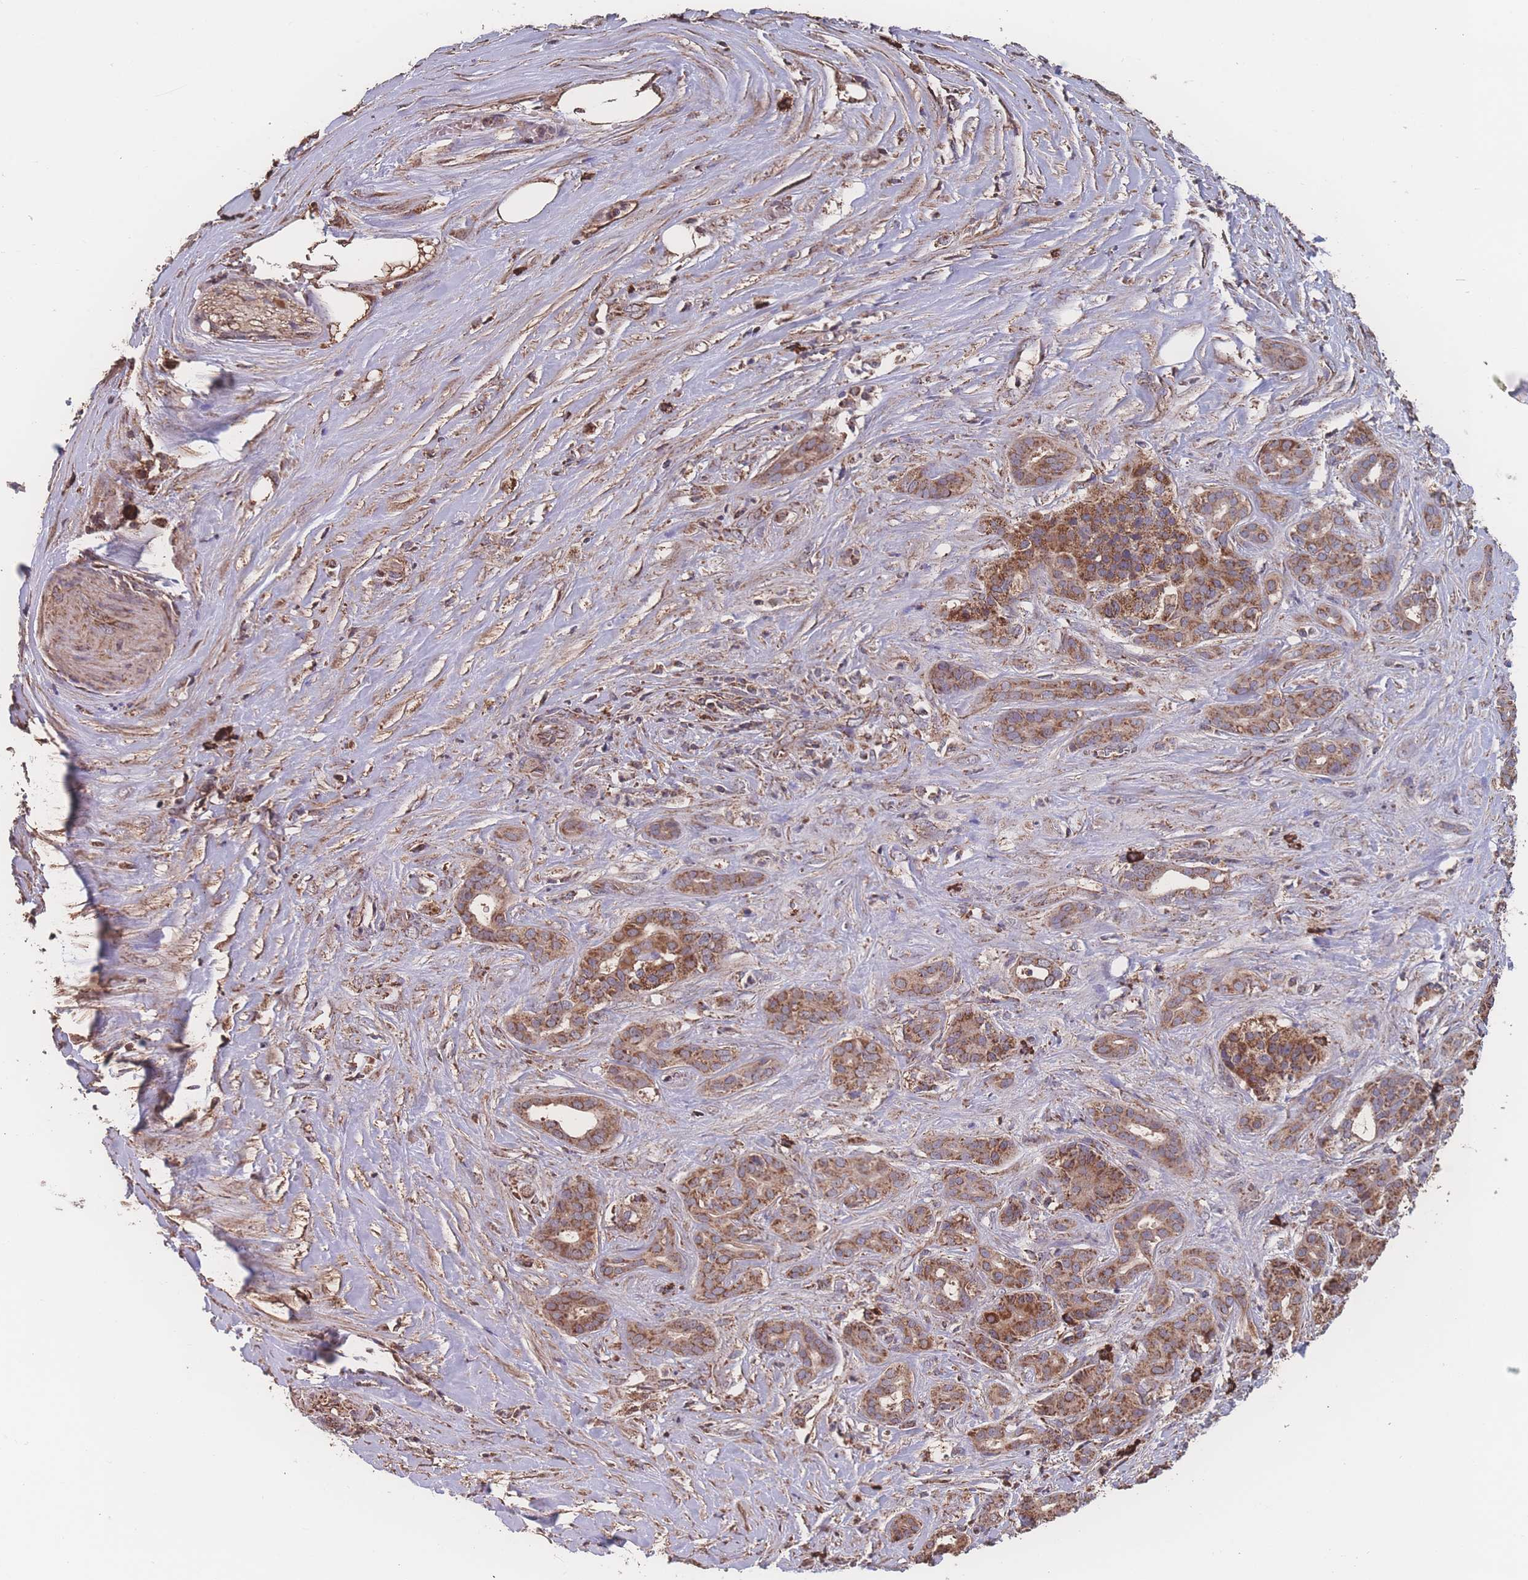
{"staining": {"intensity": "moderate", "quantity": ">75%", "location": "cytoplasmic/membranous"}, "tissue": "pancreatic cancer", "cell_type": "Tumor cells", "image_type": "cancer", "snomed": [{"axis": "morphology", "description": "Adenocarcinoma, NOS"}, {"axis": "topography", "description": "Pancreas"}], "caption": "DAB immunohistochemical staining of human pancreatic cancer displays moderate cytoplasmic/membranous protein positivity in approximately >75% of tumor cells. Nuclei are stained in blue.", "gene": "SGSM3", "patient": {"sex": "male", "age": 57}}